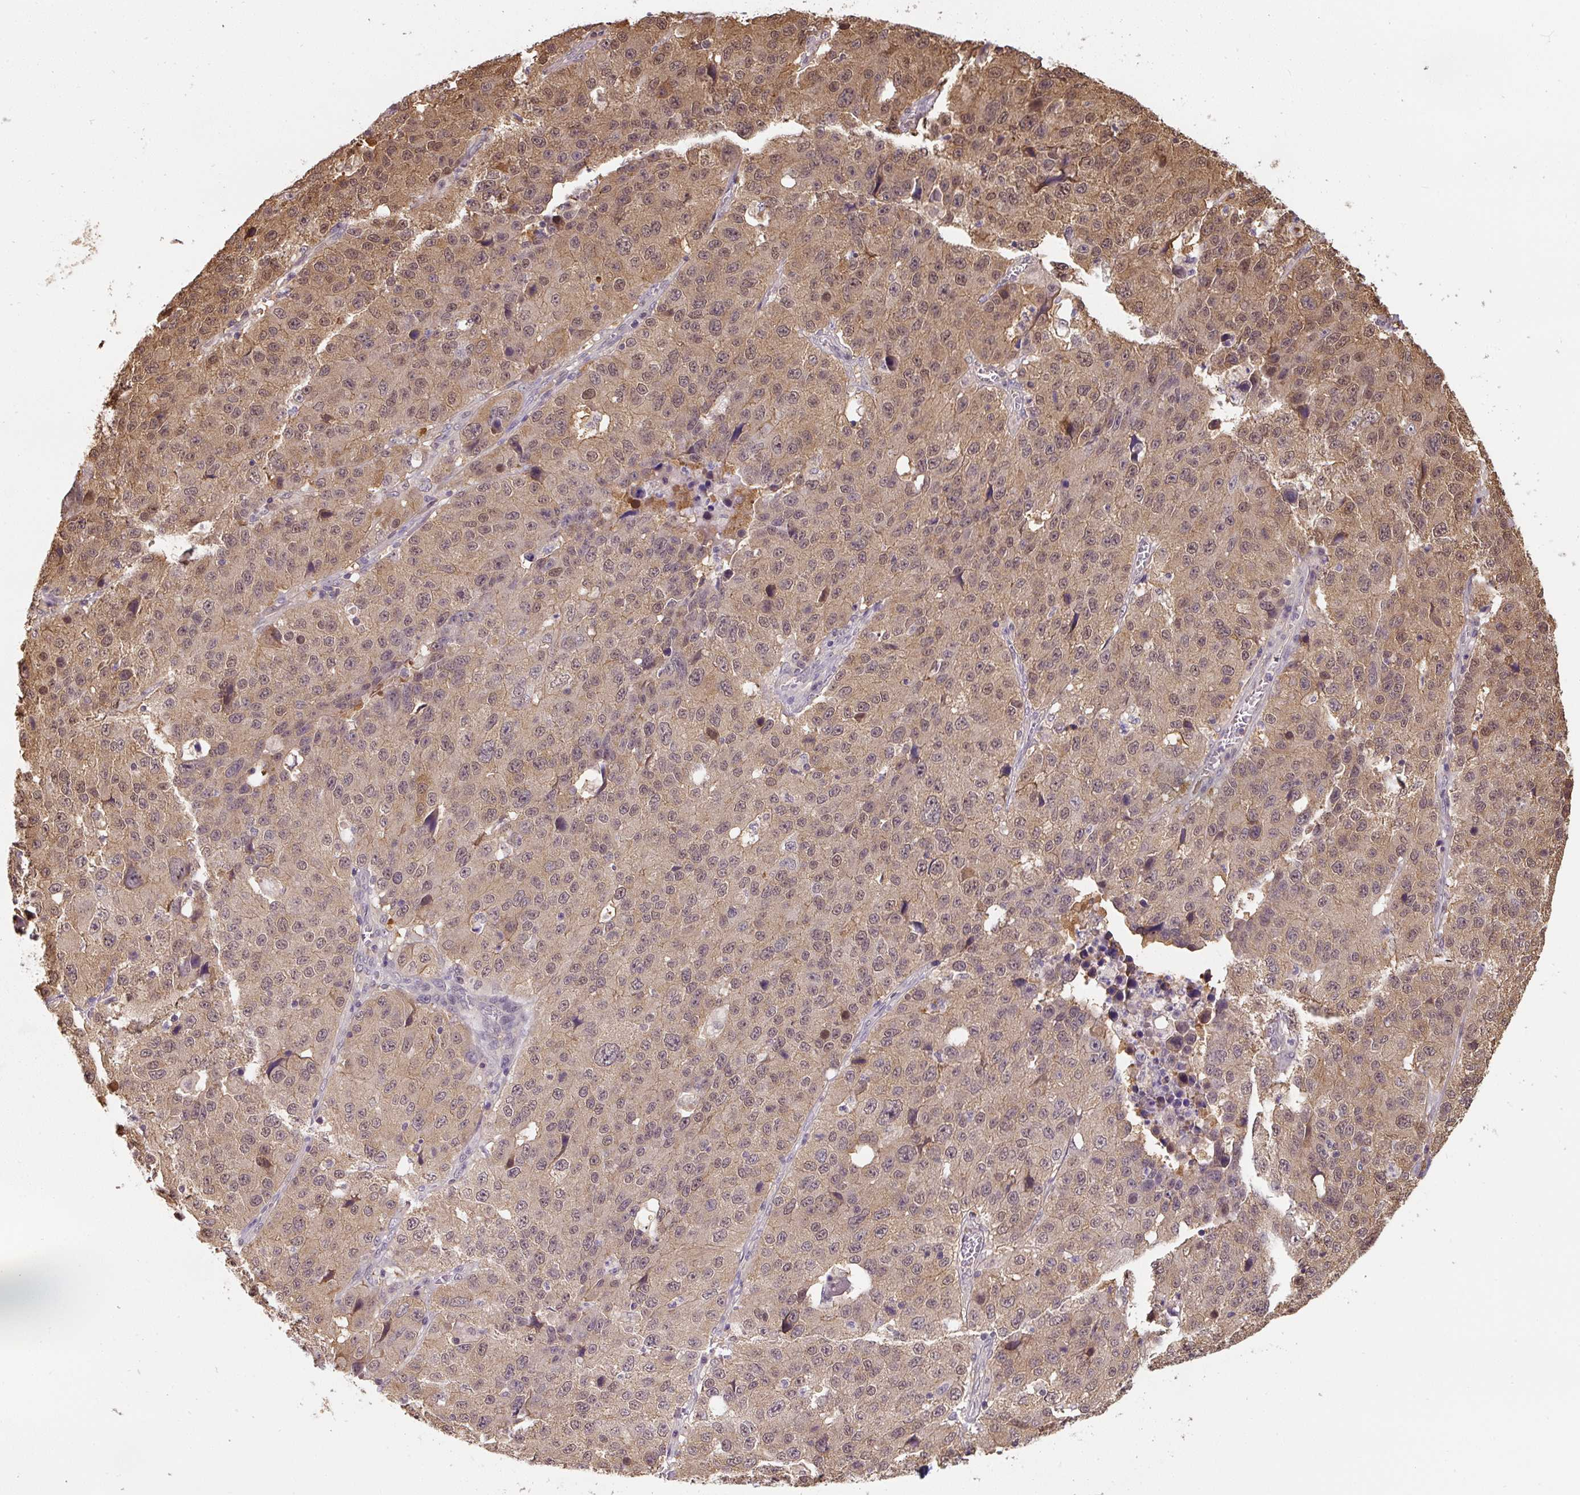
{"staining": {"intensity": "moderate", "quantity": ">75%", "location": "cytoplasmic/membranous,nuclear"}, "tissue": "stomach cancer", "cell_type": "Tumor cells", "image_type": "cancer", "snomed": [{"axis": "morphology", "description": "Adenocarcinoma, NOS"}, {"axis": "topography", "description": "Stomach"}], "caption": "IHC image of stomach cancer stained for a protein (brown), which displays medium levels of moderate cytoplasmic/membranous and nuclear positivity in about >75% of tumor cells.", "gene": "ST13", "patient": {"sex": "male", "age": 71}}